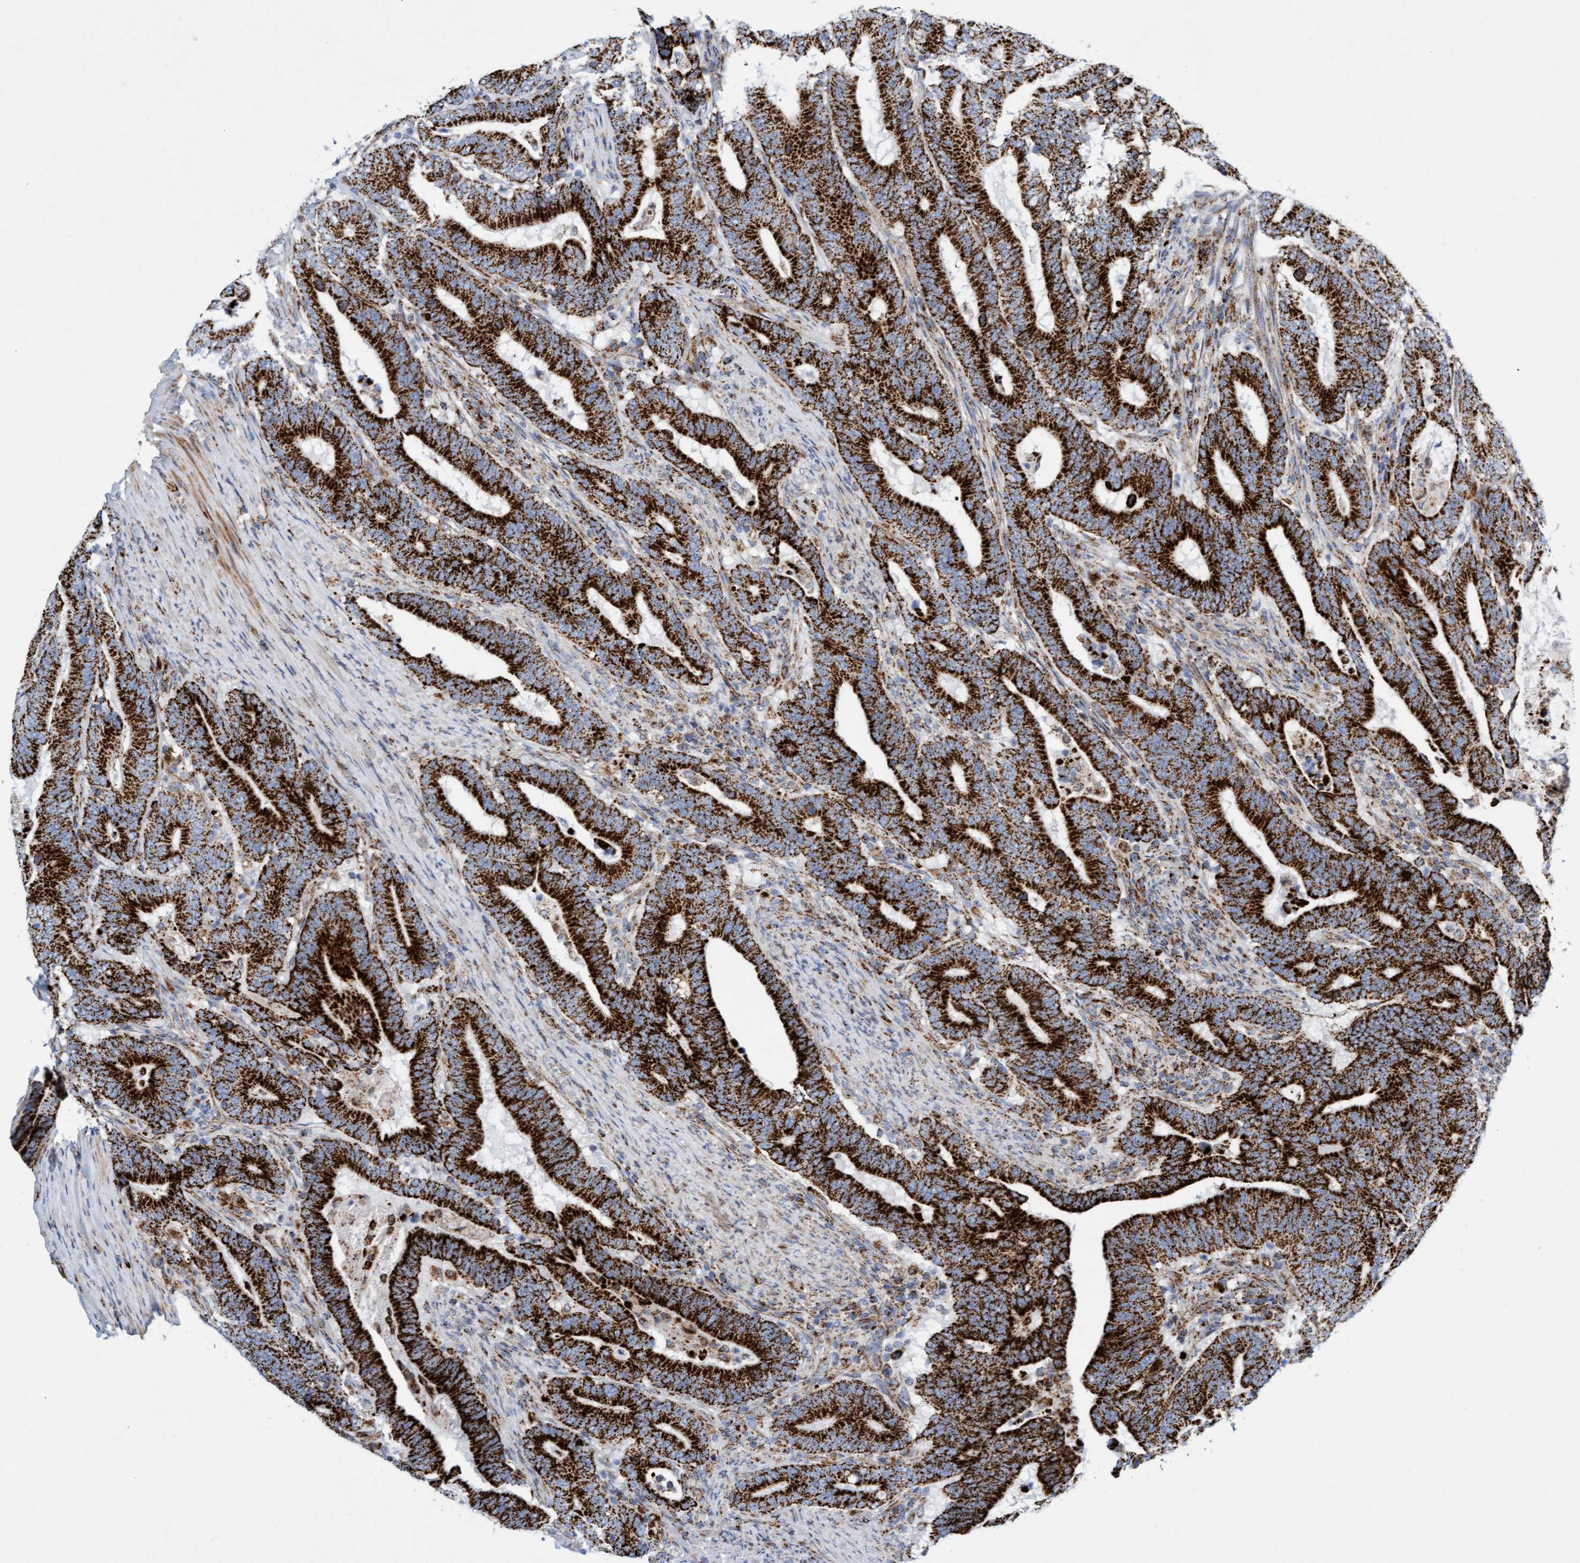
{"staining": {"intensity": "strong", "quantity": ">75%", "location": "cytoplasmic/membranous"}, "tissue": "colorectal cancer", "cell_type": "Tumor cells", "image_type": "cancer", "snomed": [{"axis": "morphology", "description": "Adenocarcinoma, NOS"}, {"axis": "topography", "description": "Colon"}], "caption": "Approximately >75% of tumor cells in adenocarcinoma (colorectal) demonstrate strong cytoplasmic/membranous protein staining as visualized by brown immunohistochemical staining.", "gene": "GGTA1", "patient": {"sex": "female", "age": 66}}